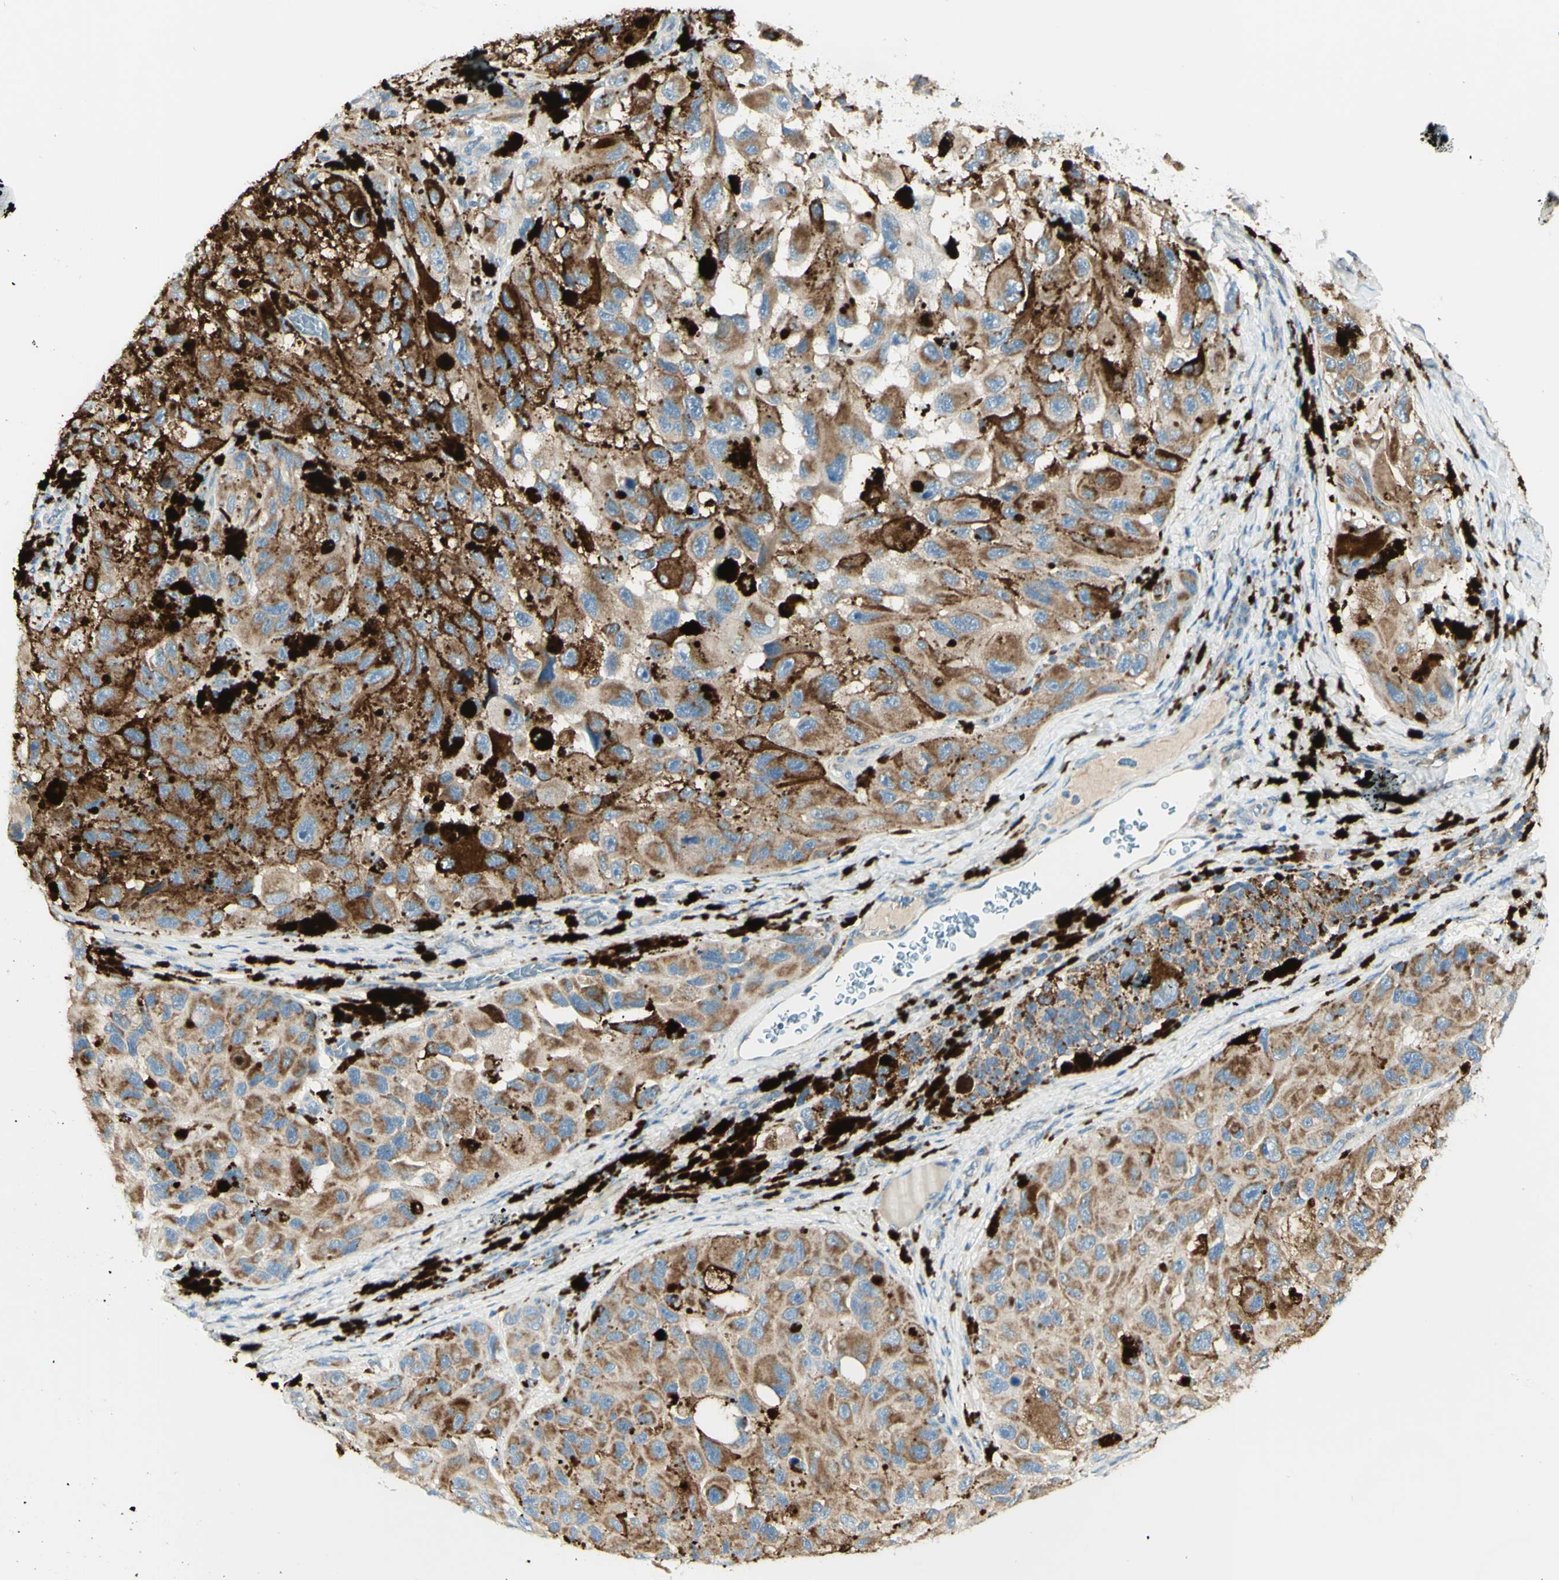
{"staining": {"intensity": "moderate", "quantity": ">75%", "location": "cytoplasmic/membranous"}, "tissue": "melanoma", "cell_type": "Tumor cells", "image_type": "cancer", "snomed": [{"axis": "morphology", "description": "Malignant melanoma, NOS"}, {"axis": "topography", "description": "Skin"}], "caption": "Human melanoma stained for a protein (brown) shows moderate cytoplasmic/membranous positive positivity in about >75% of tumor cells.", "gene": "ARMC10", "patient": {"sex": "female", "age": 73}}